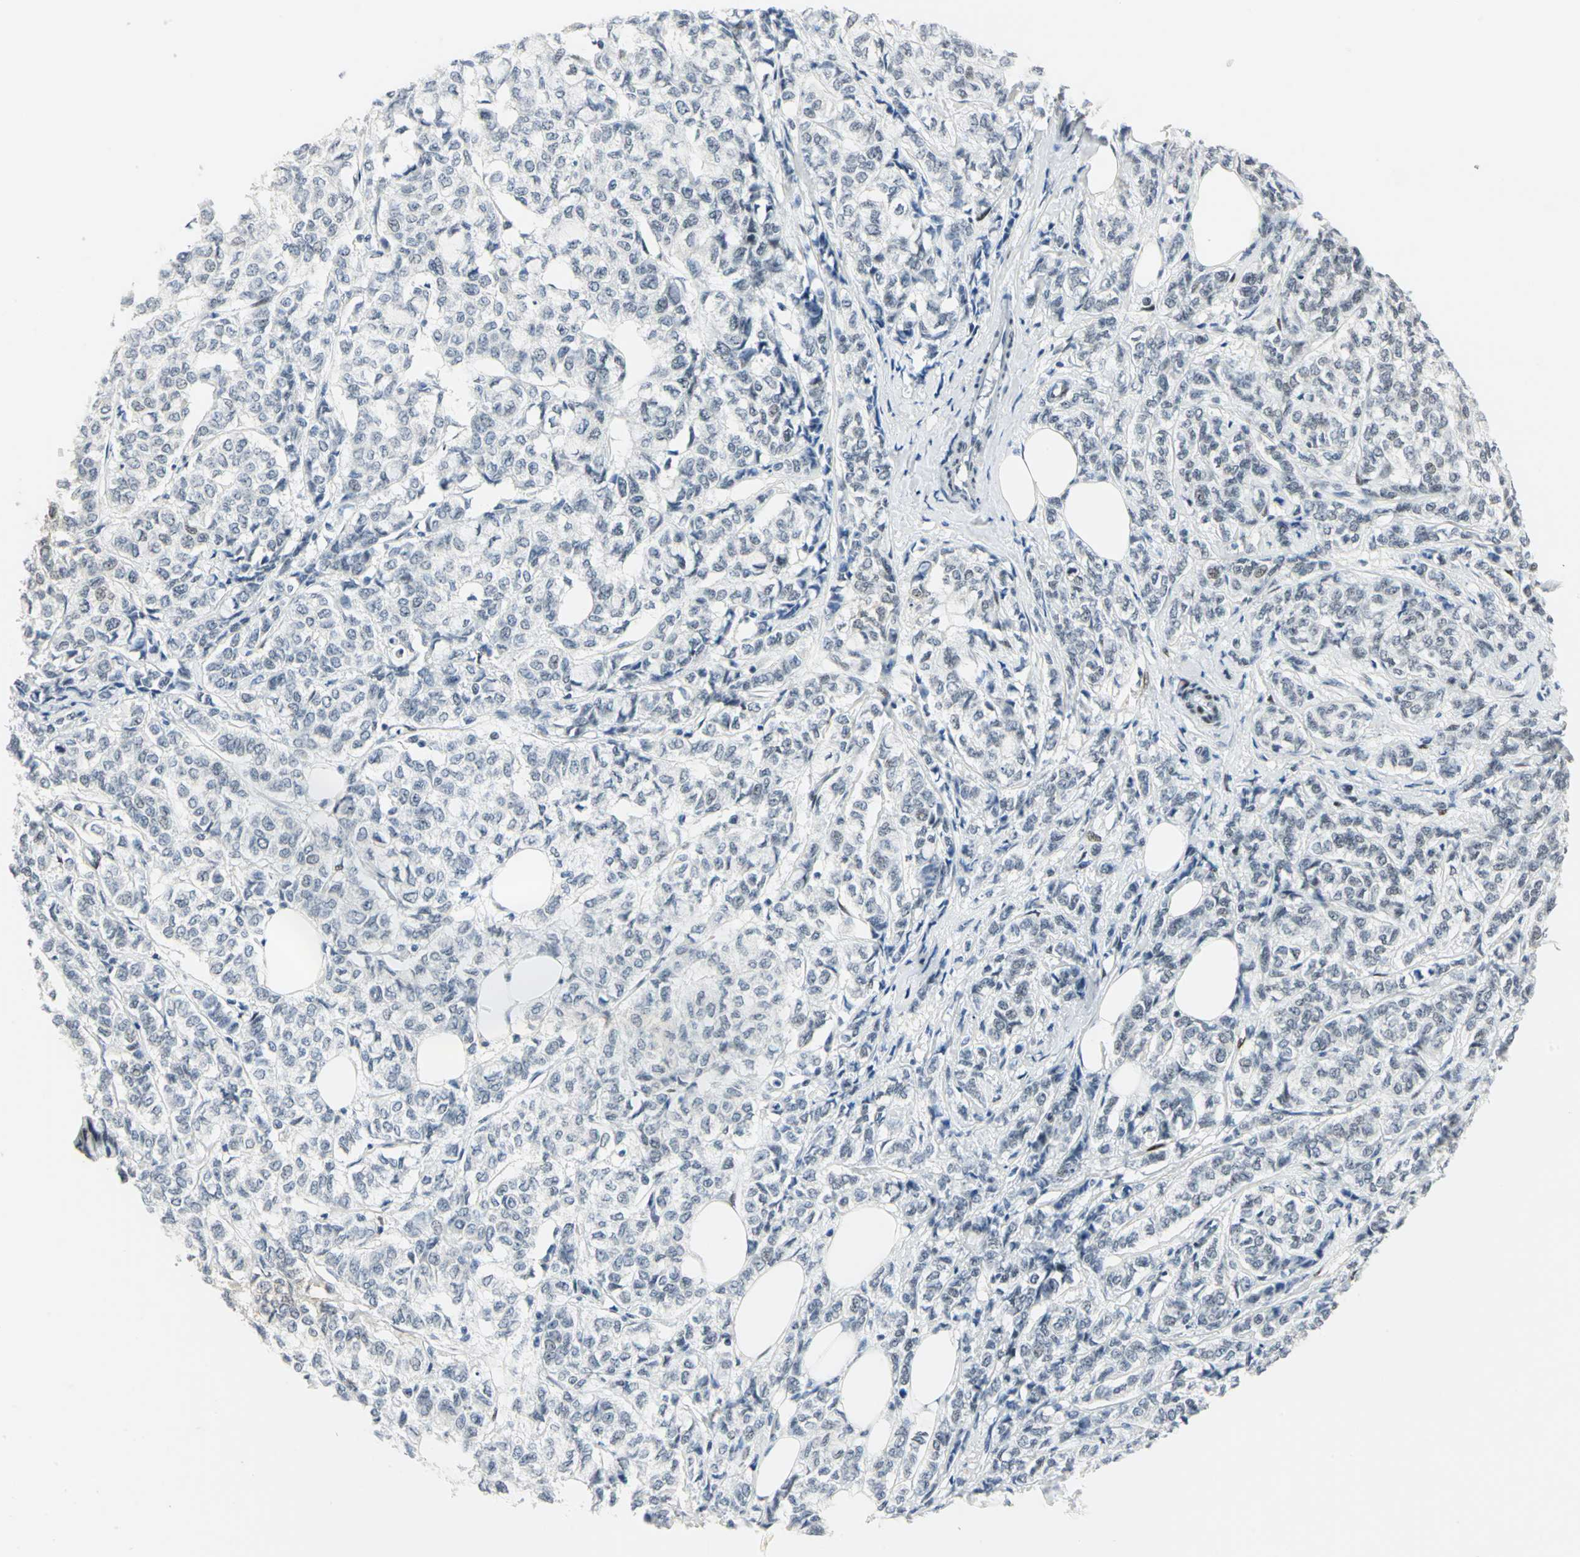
{"staining": {"intensity": "weak", "quantity": ">75%", "location": "nuclear"}, "tissue": "breast cancer", "cell_type": "Tumor cells", "image_type": "cancer", "snomed": [{"axis": "morphology", "description": "Lobular carcinoma"}, {"axis": "topography", "description": "Breast"}], "caption": "Immunohistochemistry (IHC) photomicrograph of human lobular carcinoma (breast) stained for a protein (brown), which shows low levels of weak nuclear positivity in approximately >75% of tumor cells.", "gene": "MEIS2", "patient": {"sex": "female", "age": 60}}